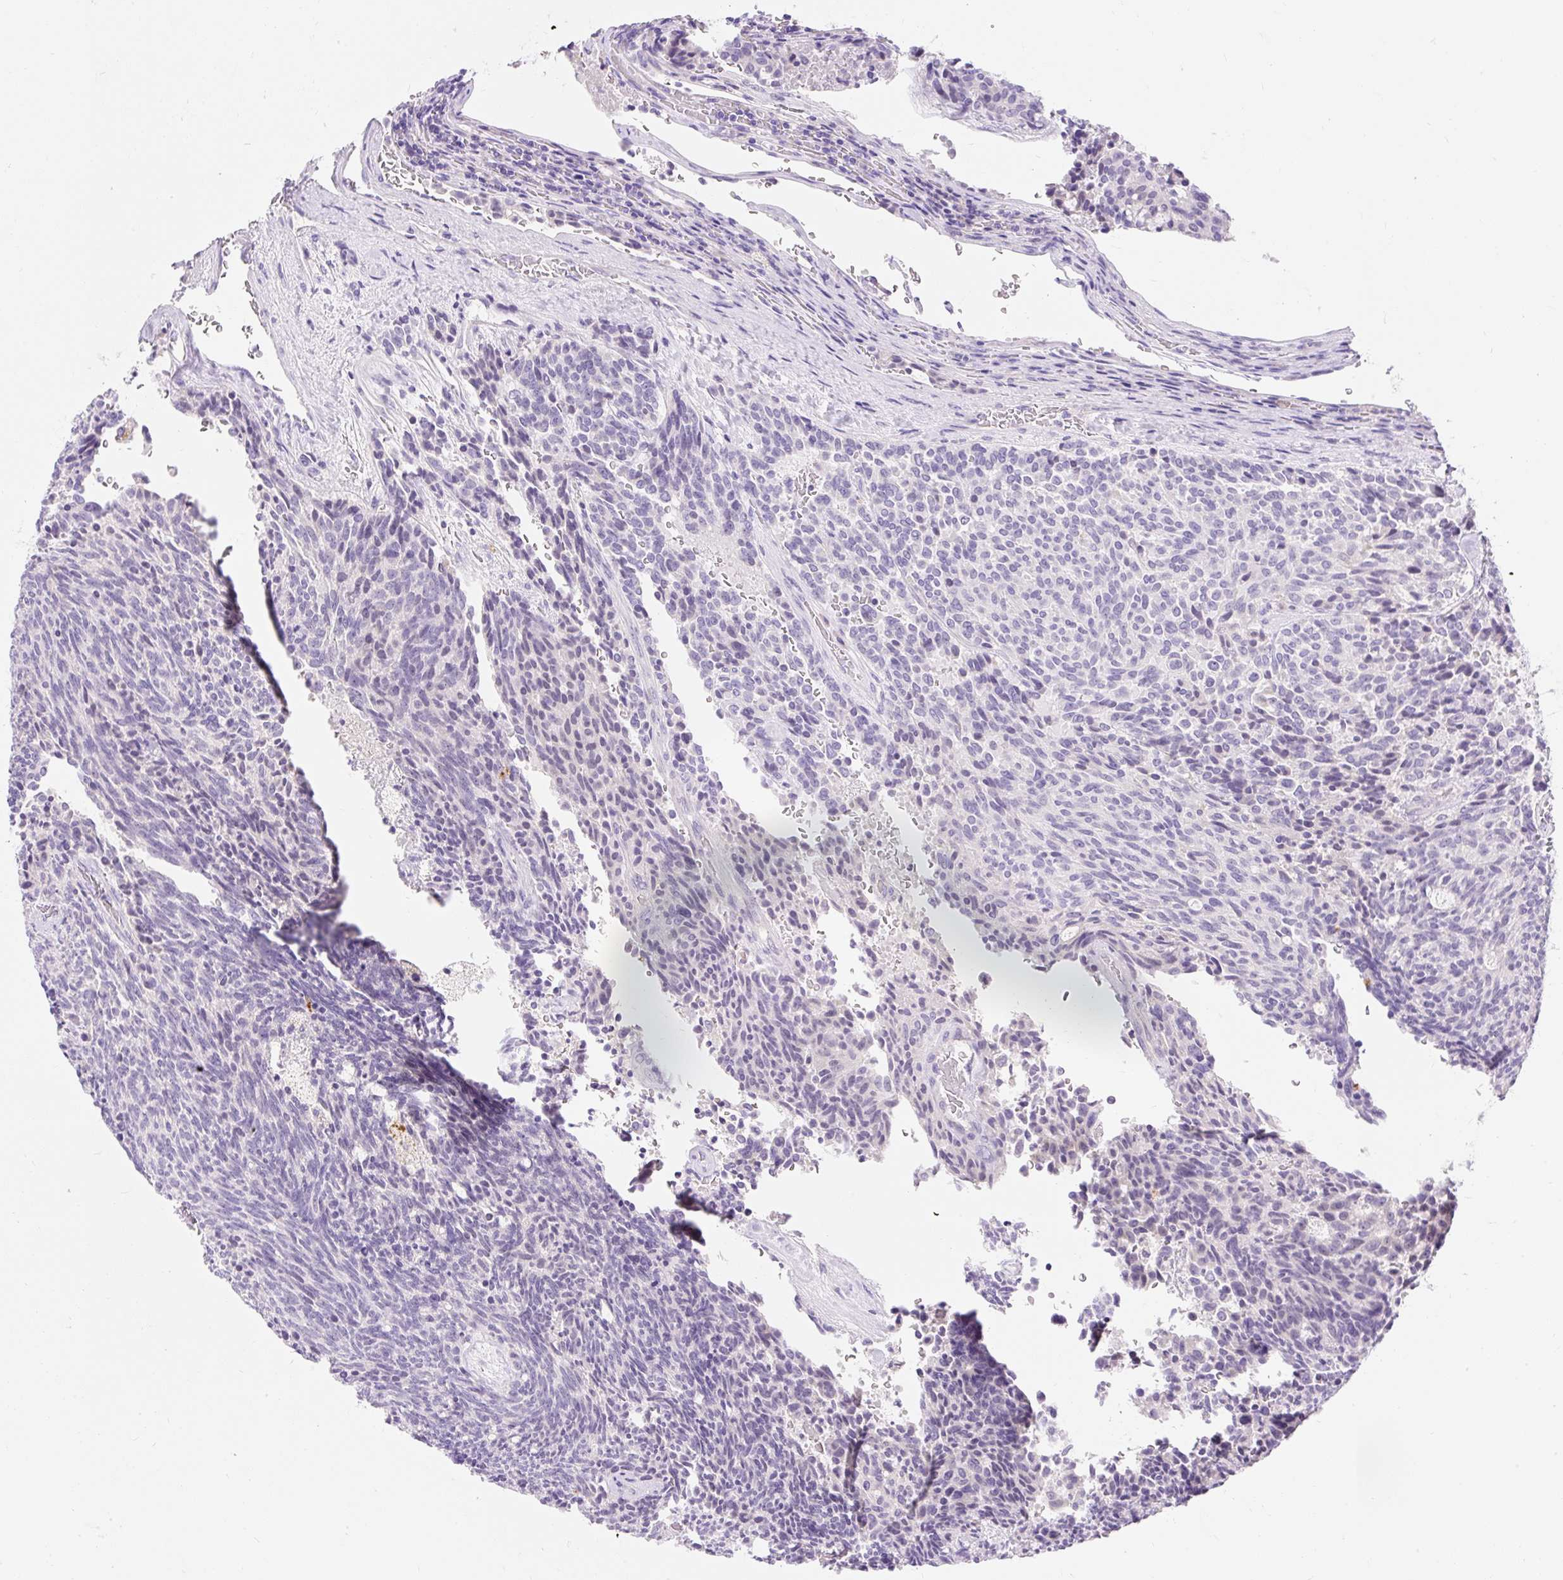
{"staining": {"intensity": "negative", "quantity": "none", "location": "none"}, "tissue": "carcinoid", "cell_type": "Tumor cells", "image_type": "cancer", "snomed": [{"axis": "morphology", "description": "Carcinoid, malignant, NOS"}, {"axis": "topography", "description": "Pancreas"}], "caption": "Histopathology image shows no protein positivity in tumor cells of malignant carcinoid tissue.", "gene": "TMEM150C", "patient": {"sex": "female", "age": 54}}